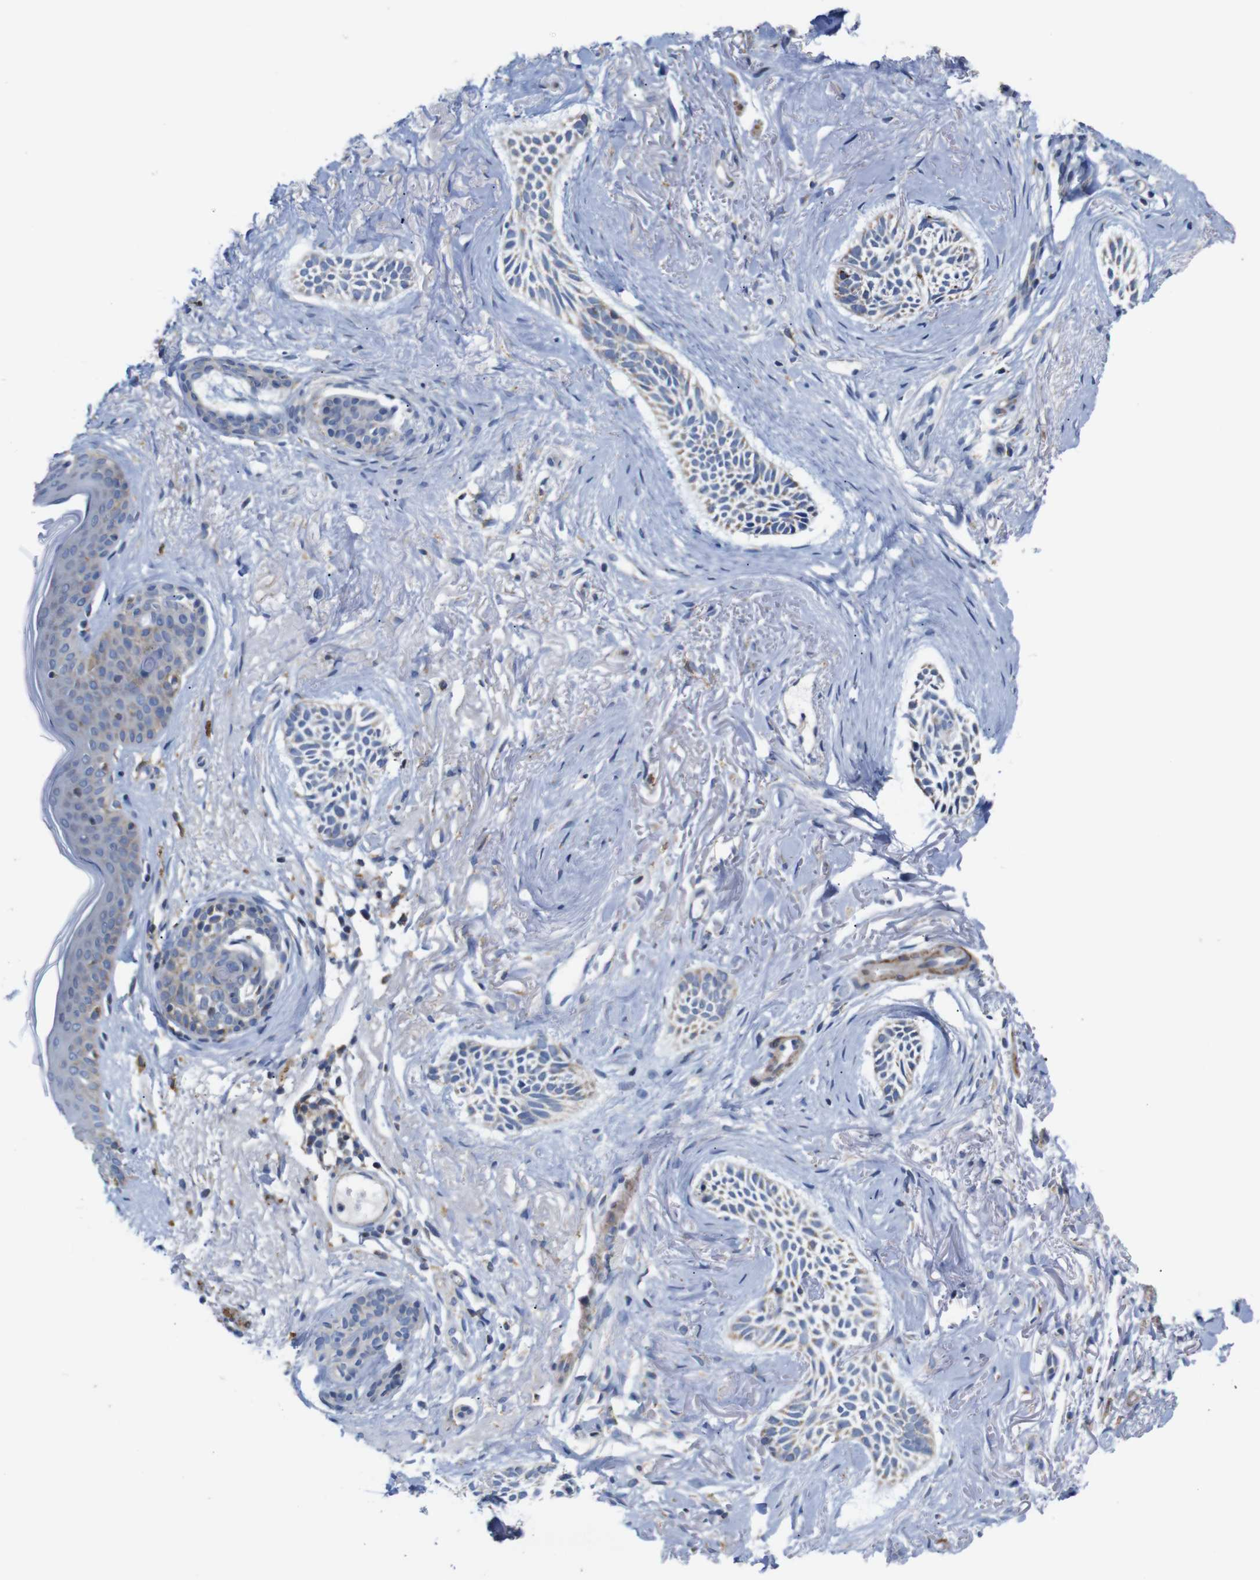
{"staining": {"intensity": "weak", "quantity": ">75%", "location": "cytoplasmic/membranous"}, "tissue": "skin cancer", "cell_type": "Tumor cells", "image_type": "cancer", "snomed": [{"axis": "morphology", "description": "Normal tissue, NOS"}, {"axis": "morphology", "description": "Basal cell carcinoma"}, {"axis": "topography", "description": "Skin"}], "caption": "A brown stain labels weak cytoplasmic/membranous staining of a protein in skin cancer tumor cells. The staining is performed using DAB (3,3'-diaminobenzidine) brown chromogen to label protein expression. The nuclei are counter-stained blue using hematoxylin.", "gene": "FAM171B", "patient": {"sex": "female", "age": 84}}